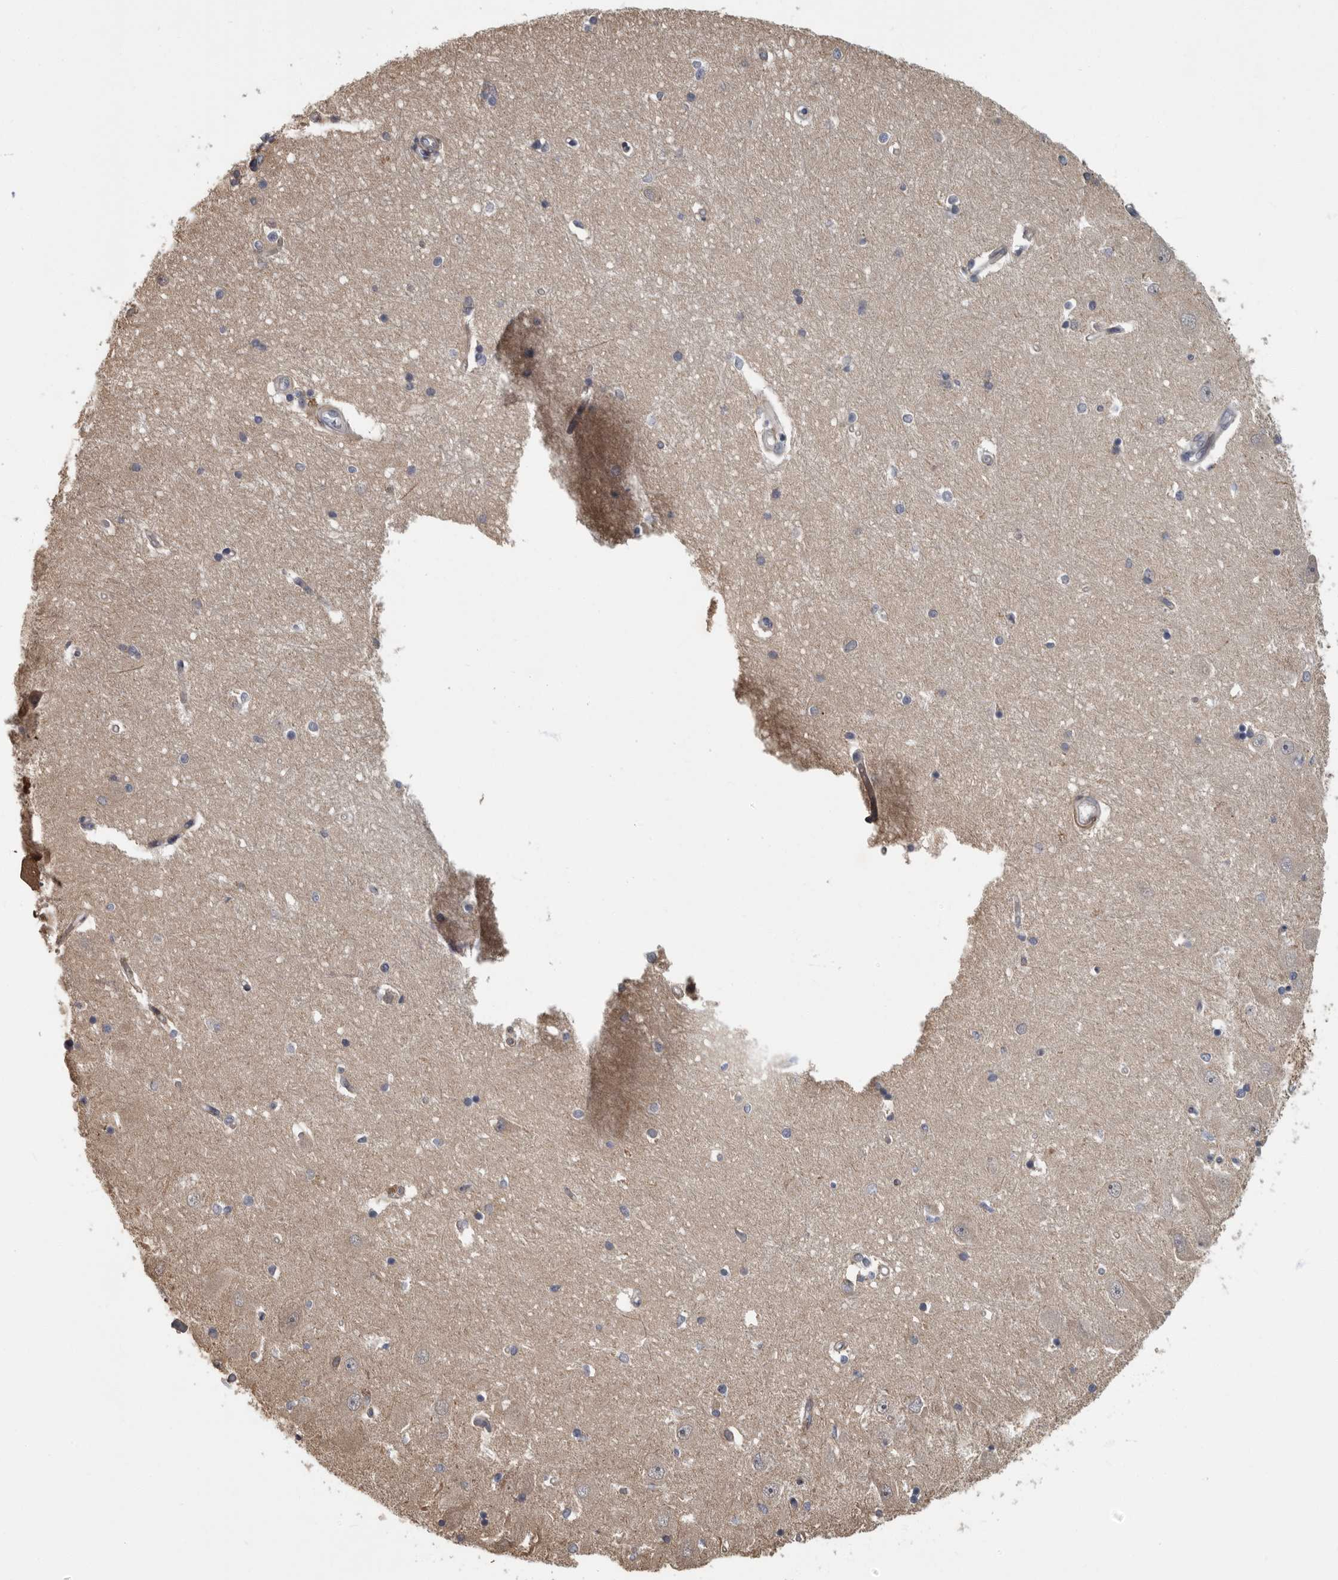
{"staining": {"intensity": "negative", "quantity": "none", "location": "none"}, "tissue": "hippocampus", "cell_type": "Glial cells", "image_type": "normal", "snomed": [{"axis": "morphology", "description": "Normal tissue, NOS"}, {"axis": "topography", "description": "Hippocampus"}], "caption": "Glial cells are negative for brown protein staining in unremarkable hippocampus. (DAB (3,3'-diaminobenzidine) immunohistochemistry (IHC) visualized using brightfield microscopy, high magnification).", "gene": "PDE7A", "patient": {"sex": "male", "age": 45}}